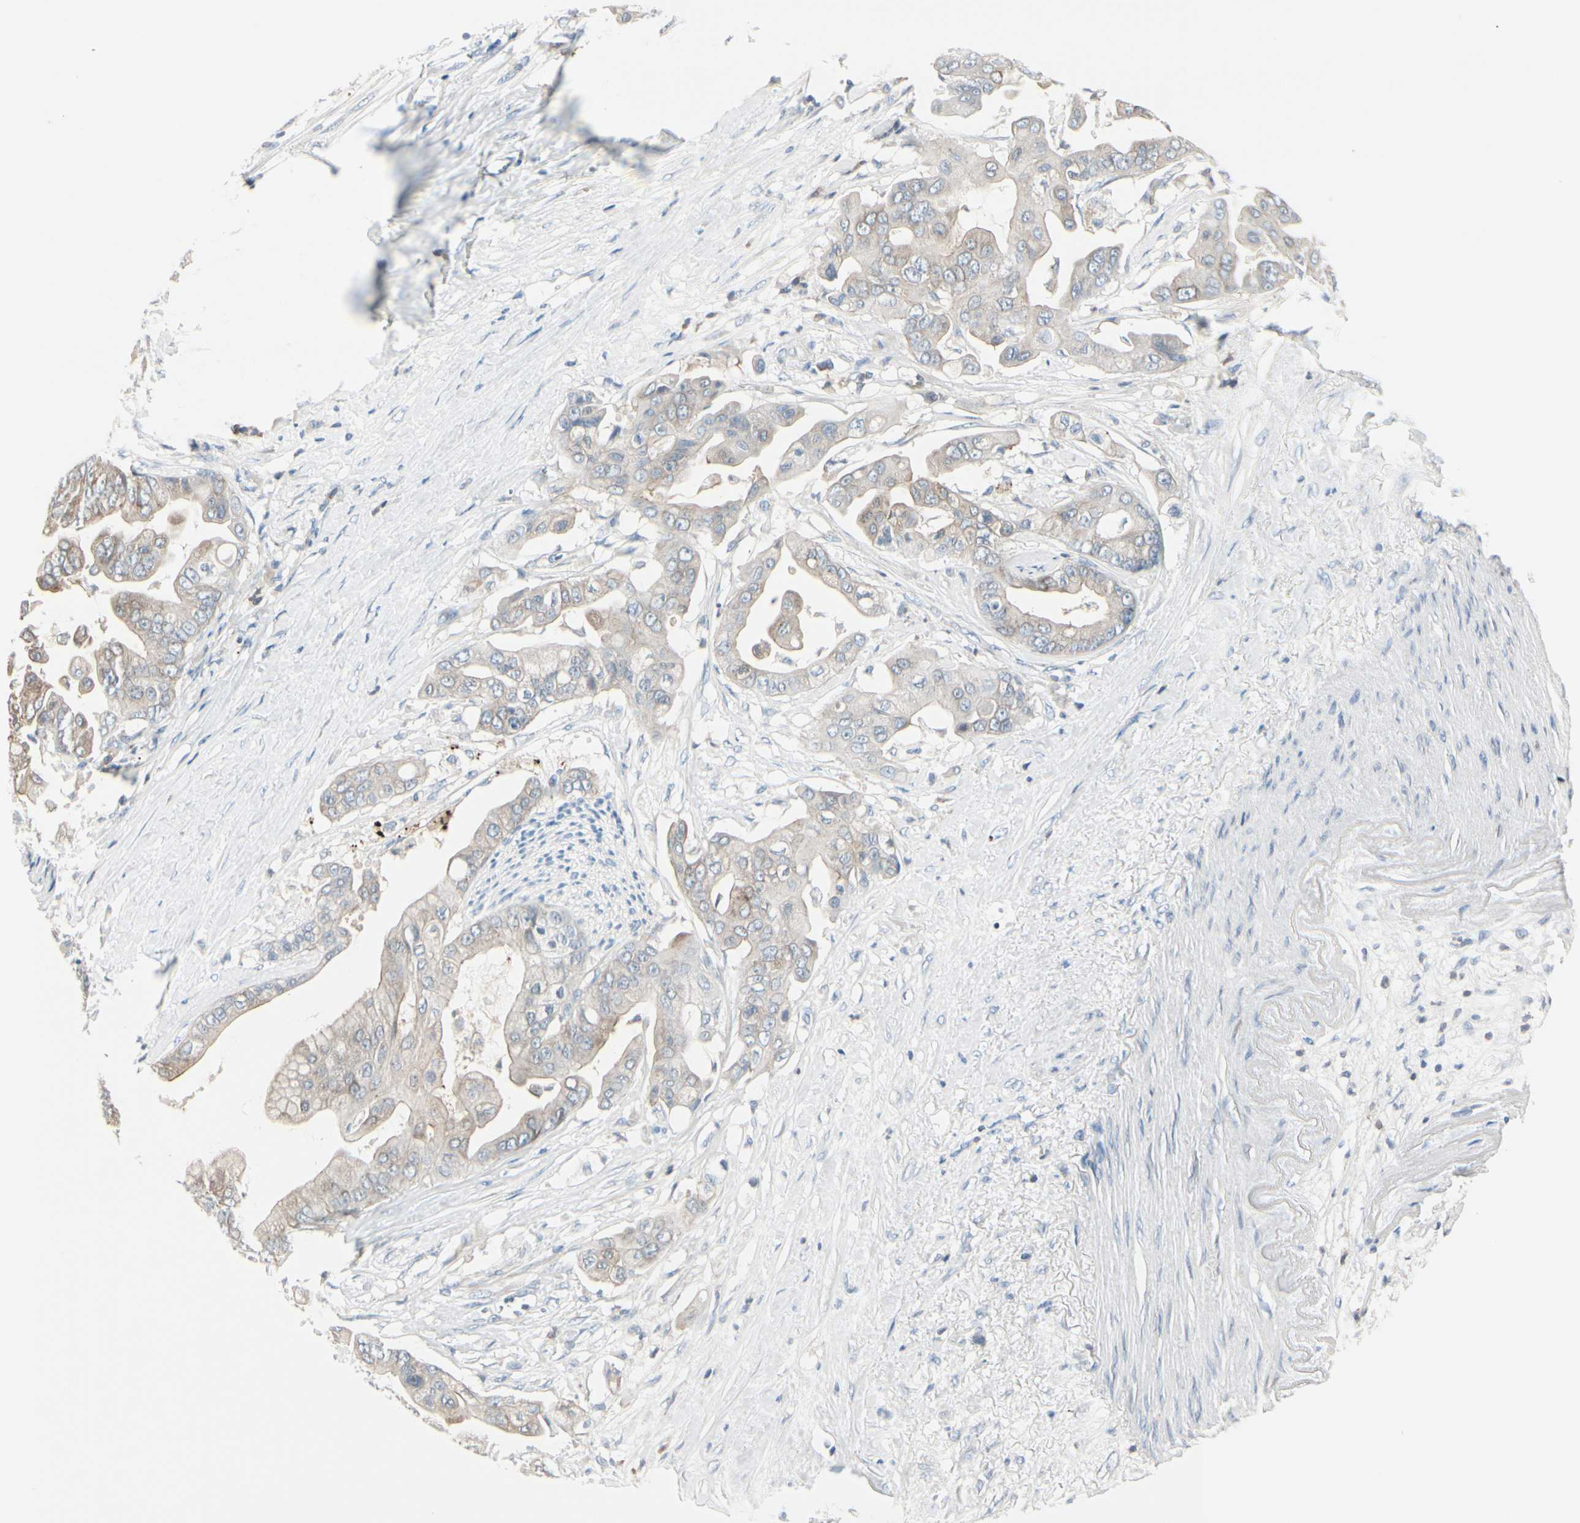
{"staining": {"intensity": "weak", "quantity": "<25%", "location": "cytoplasmic/membranous"}, "tissue": "pancreatic cancer", "cell_type": "Tumor cells", "image_type": "cancer", "snomed": [{"axis": "morphology", "description": "Adenocarcinoma, NOS"}, {"axis": "topography", "description": "Pancreas"}], "caption": "Tumor cells show no significant positivity in pancreatic cancer (adenocarcinoma).", "gene": "SLC9A3R1", "patient": {"sex": "female", "age": 75}}